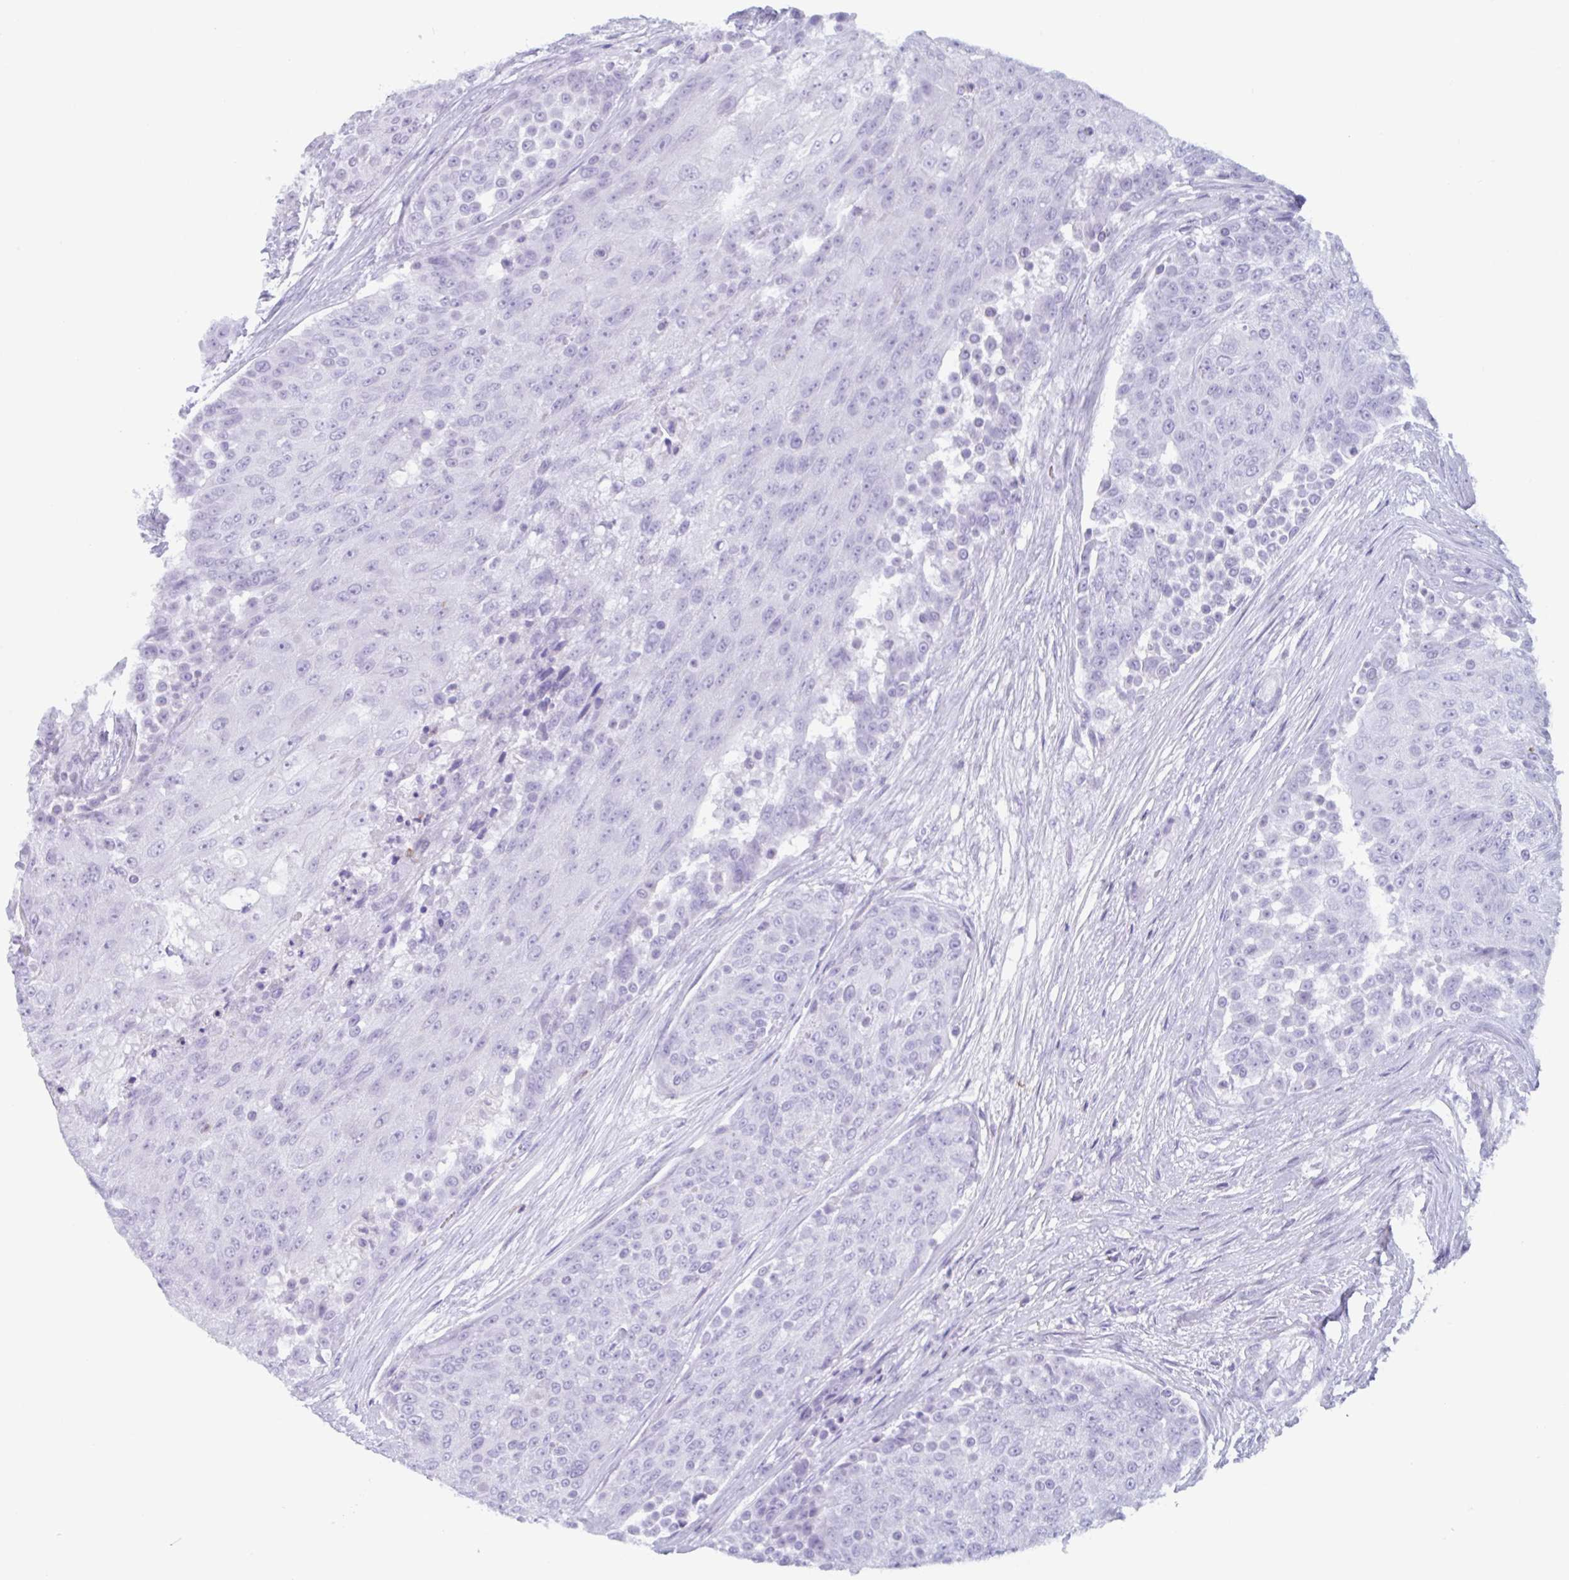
{"staining": {"intensity": "negative", "quantity": "none", "location": "none"}, "tissue": "urothelial cancer", "cell_type": "Tumor cells", "image_type": "cancer", "snomed": [{"axis": "morphology", "description": "Urothelial carcinoma, High grade"}, {"axis": "topography", "description": "Urinary bladder"}], "caption": "A micrograph of high-grade urothelial carcinoma stained for a protein demonstrates no brown staining in tumor cells. The staining is performed using DAB brown chromogen with nuclei counter-stained in using hematoxylin.", "gene": "DTWD2", "patient": {"sex": "female", "age": 63}}